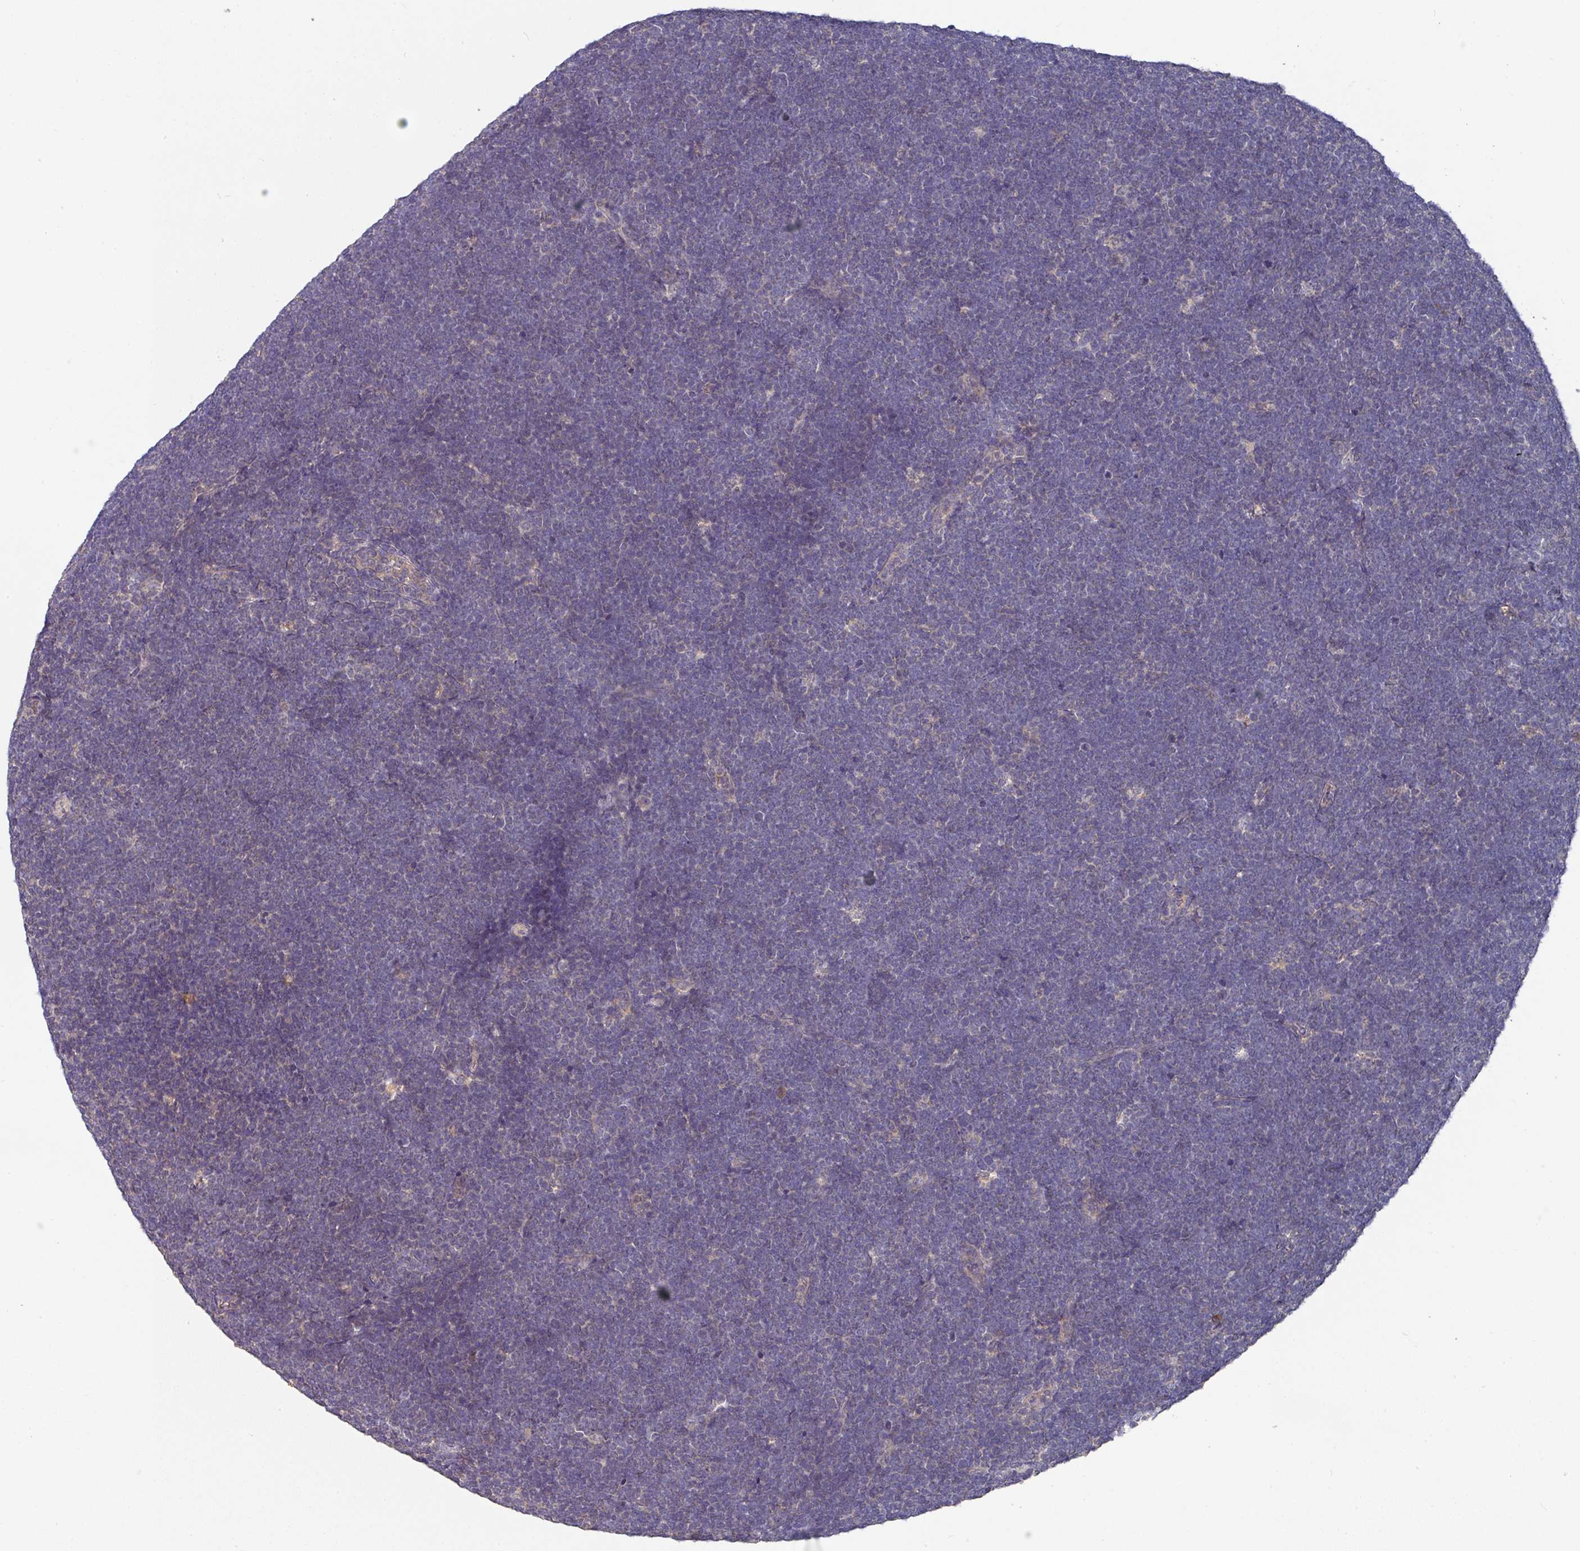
{"staining": {"intensity": "negative", "quantity": "none", "location": "none"}, "tissue": "lymphoma", "cell_type": "Tumor cells", "image_type": "cancer", "snomed": [{"axis": "morphology", "description": "Malignant lymphoma, non-Hodgkin's type, High grade"}, {"axis": "topography", "description": "Lymph node"}], "caption": "DAB immunohistochemical staining of lymphoma exhibits no significant staining in tumor cells. (DAB immunohistochemistry (IHC) visualized using brightfield microscopy, high magnification).", "gene": "EXTL3", "patient": {"sex": "male", "age": 13}}